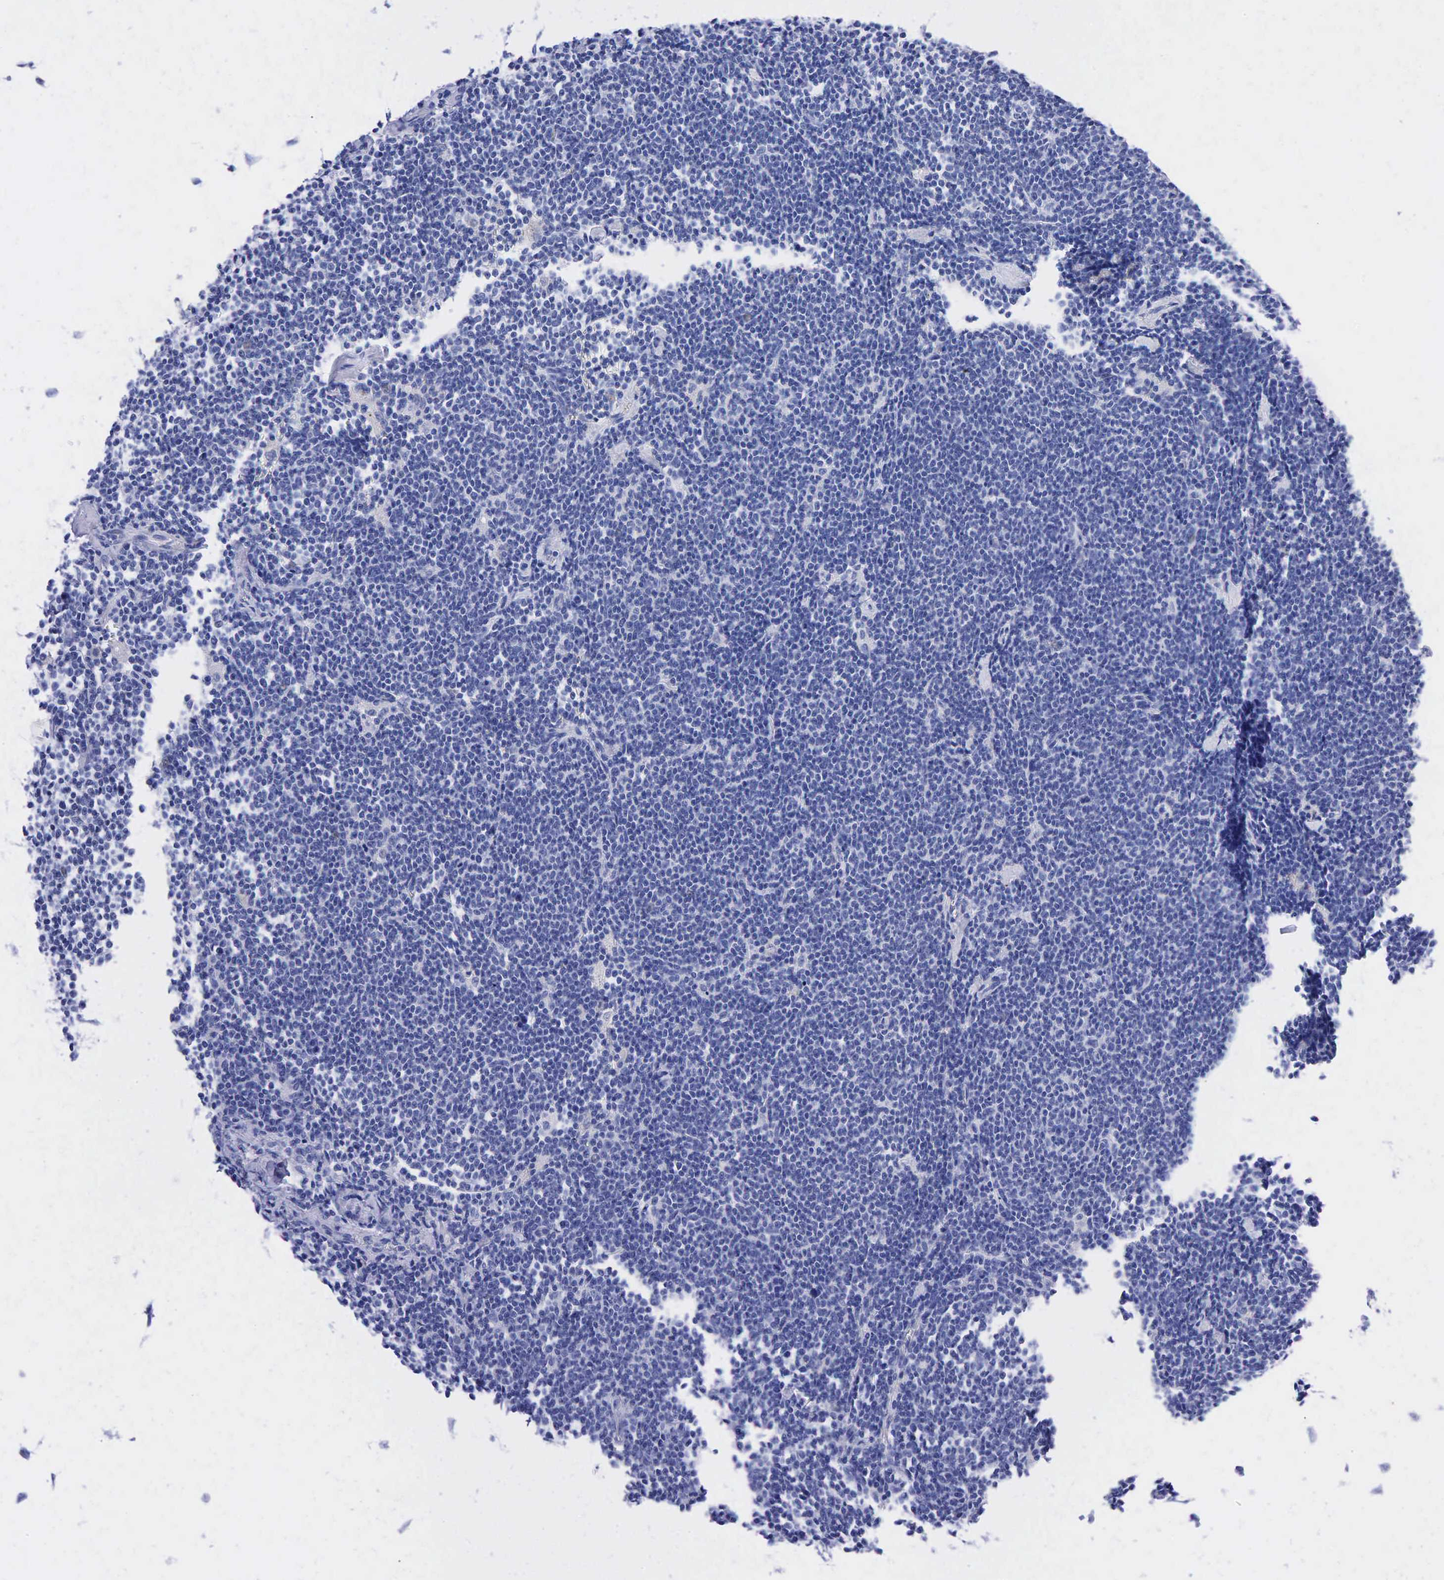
{"staining": {"intensity": "negative", "quantity": "none", "location": "none"}, "tissue": "lymphoma", "cell_type": "Tumor cells", "image_type": "cancer", "snomed": [{"axis": "morphology", "description": "Malignant lymphoma, non-Hodgkin's type, Low grade"}, {"axis": "topography", "description": "Lymph node"}], "caption": "This is an IHC histopathology image of lymphoma. There is no expression in tumor cells.", "gene": "NKX2-1", "patient": {"sex": "male", "age": 65}}